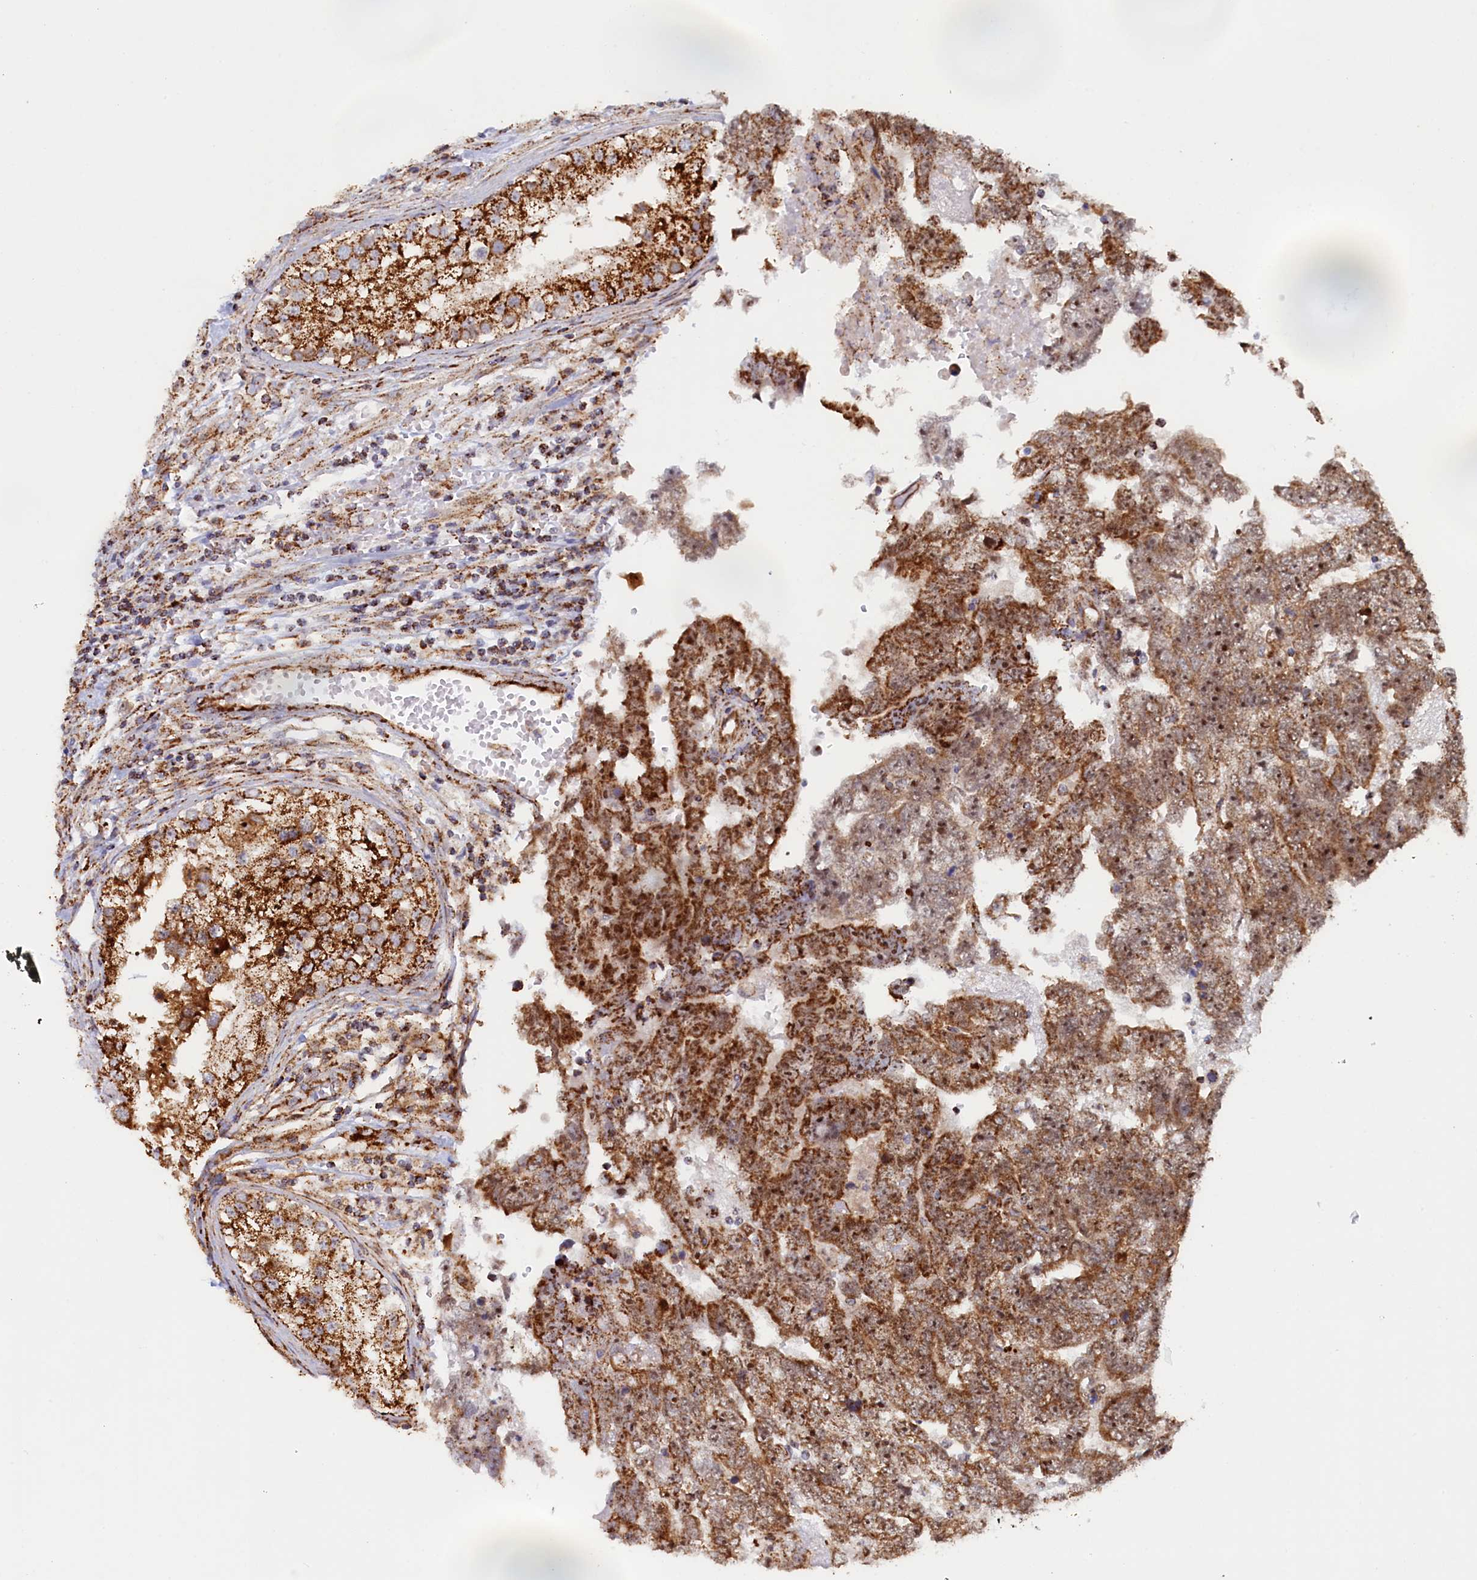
{"staining": {"intensity": "moderate", "quantity": ">75%", "location": "cytoplasmic/membranous,nuclear"}, "tissue": "testis cancer", "cell_type": "Tumor cells", "image_type": "cancer", "snomed": [{"axis": "morphology", "description": "Carcinoma, Embryonal, NOS"}, {"axis": "topography", "description": "Testis"}], "caption": "A micrograph showing moderate cytoplasmic/membranous and nuclear positivity in approximately >75% of tumor cells in testis cancer, as visualized by brown immunohistochemical staining.", "gene": "UBE3B", "patient": {"sex": "male", "age": 25}}